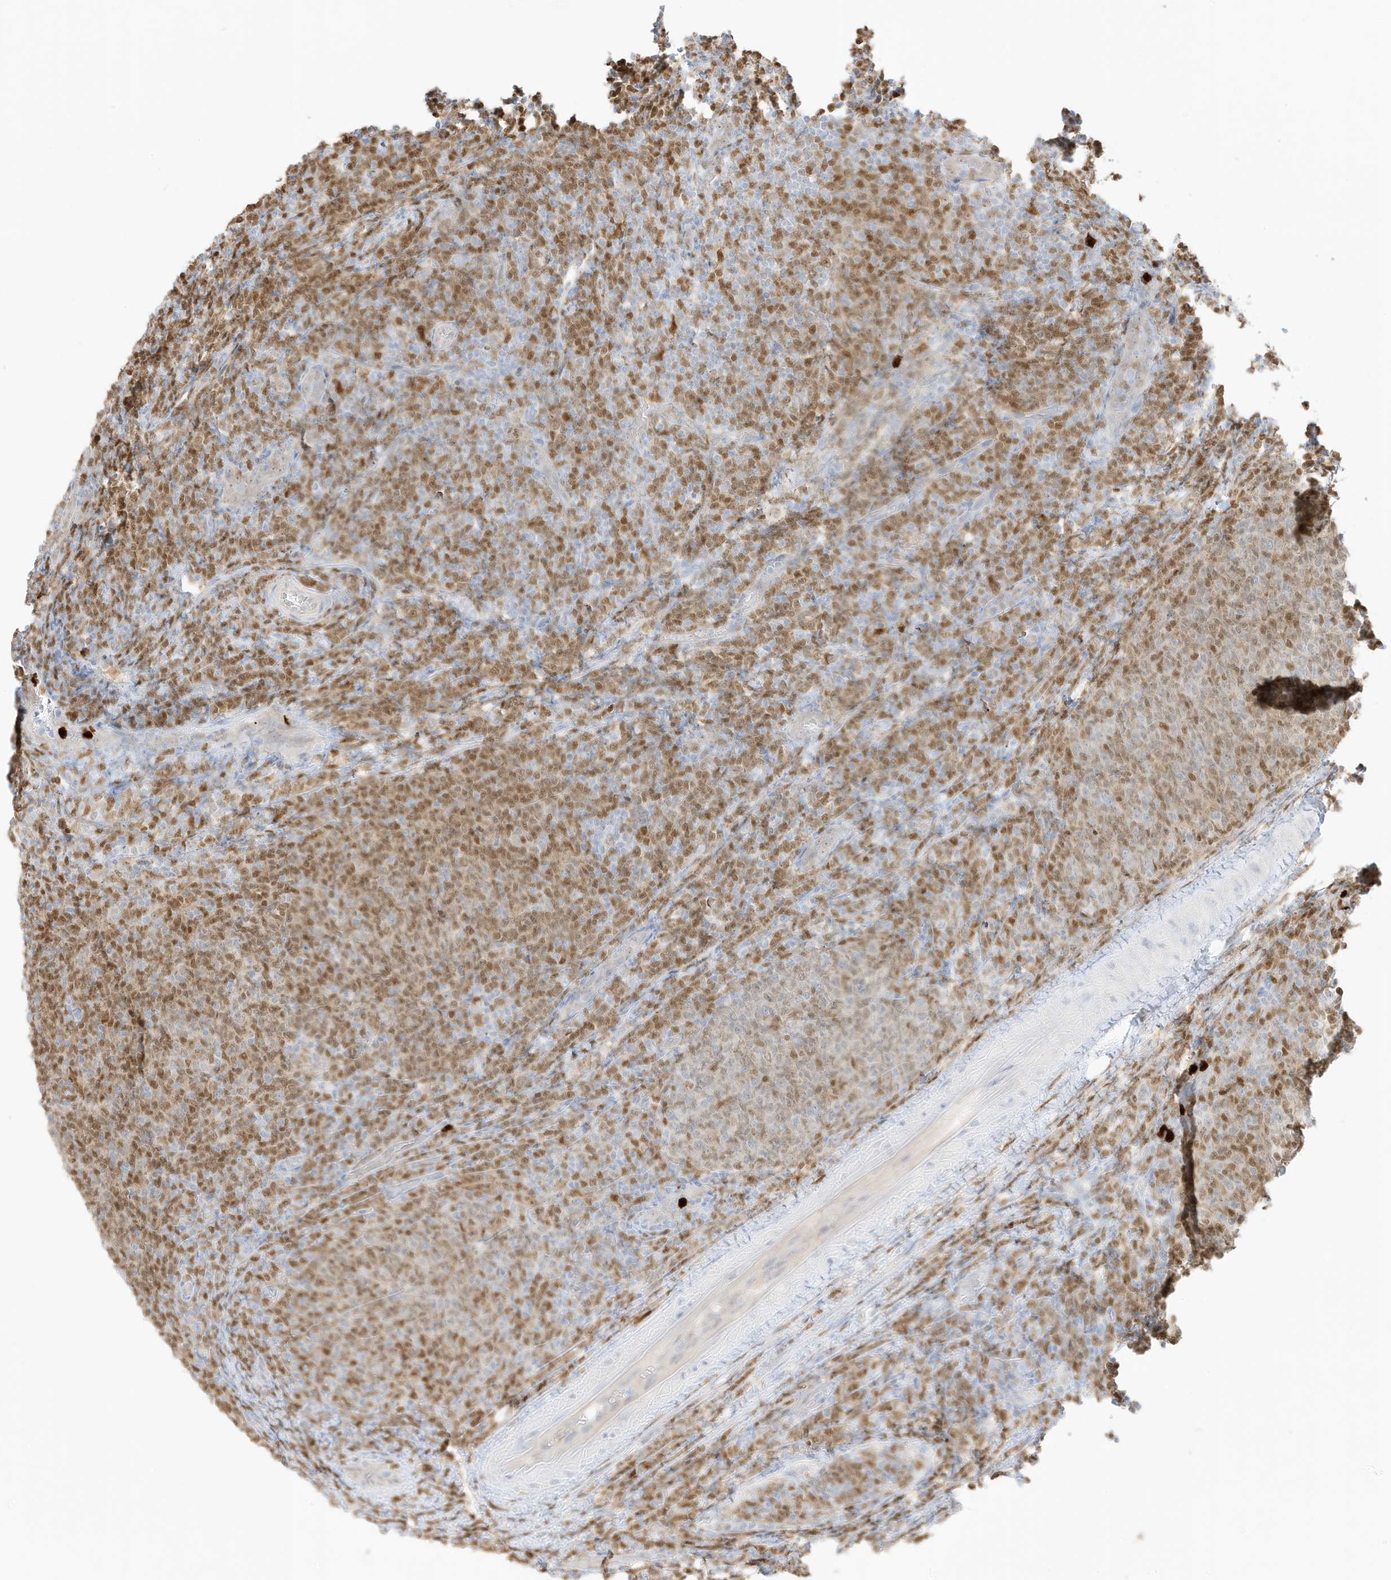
{"staining": {"intensity": "moderate", "quantity": "25%-75%", "location": "nuclear"}, "tissue": "lymphoma", "cell_type": "Tumor cells", "image_type": "cancer", "snomed": [{"axis": "morphology", "description": "Malignant lymphoma, non-Hodgkin's type, Low grade"}, {"axis": "topography", "description": "Lymph node"}], "caption": "Protein expression by immunohistochemistry (IHC) displays moderate nuclear expression in about 25%-75% of tumor cells in low-grade malignant lymphoma, non-Hodgkin's type. (Brightfield microscopy of DAB IHC at high magnification).", "gene": "GCA", "patient": {"sex": "male", "age": 66}}